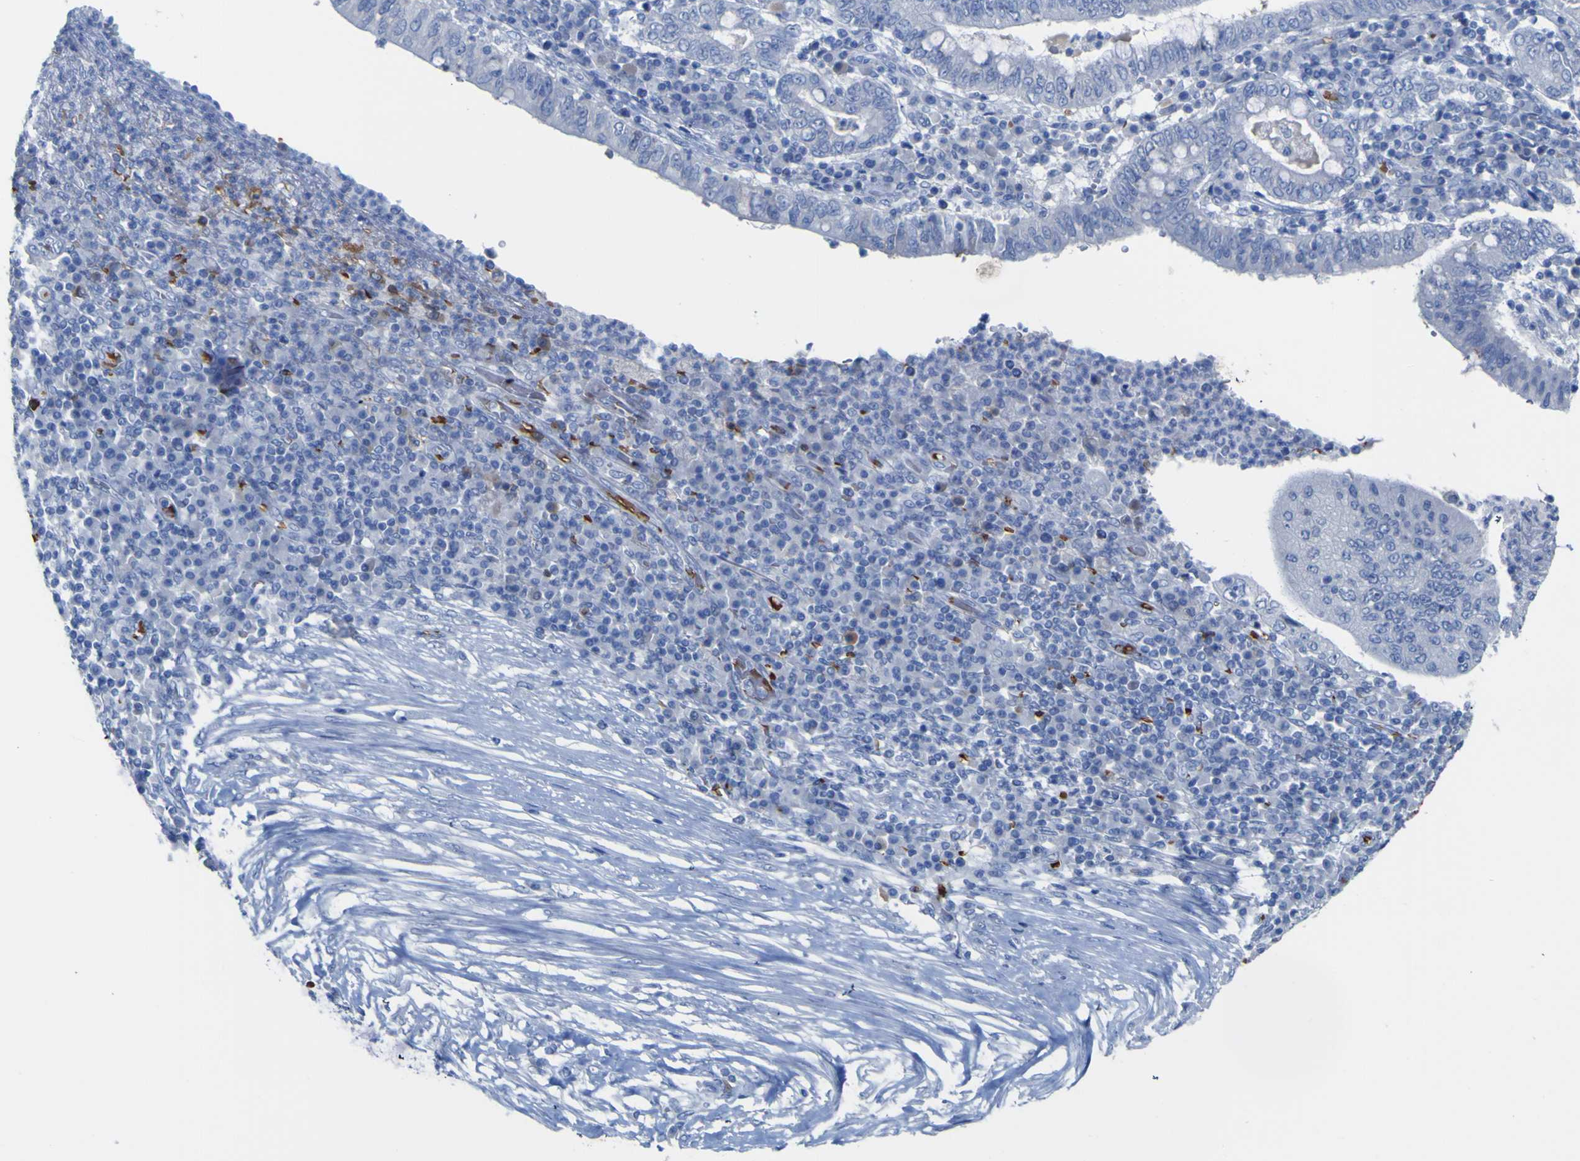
{"staining": {"intensity": "negative", "quantity": "none", "location": "none"}, "tissue": "stomach cancer", "cell_type": "Tumor cells", "image_type": "cancer", "snomed": [{"axis": "morphology", "description": "Normal tissue, NOS"}, {"axis": "morphology", "description": "Adenocarcinoma, NOS"}, {"axis": "topography", "description": "Esophagus"}, {"axis": "topography", "description": "Stomach, upper"}, {"axis": "topography", "description": "Peripheral nerve tissue"}], "caption": "High magnification brightfield microscopy of stomach cancer stained with DAB (3,3'-diaminobenzidine) (brown) and counterstained with hematoxylin (blue): tumor cells show no significant staining.", "gene": "GCM1", "patient": {"sex": "male", "age": 62}}